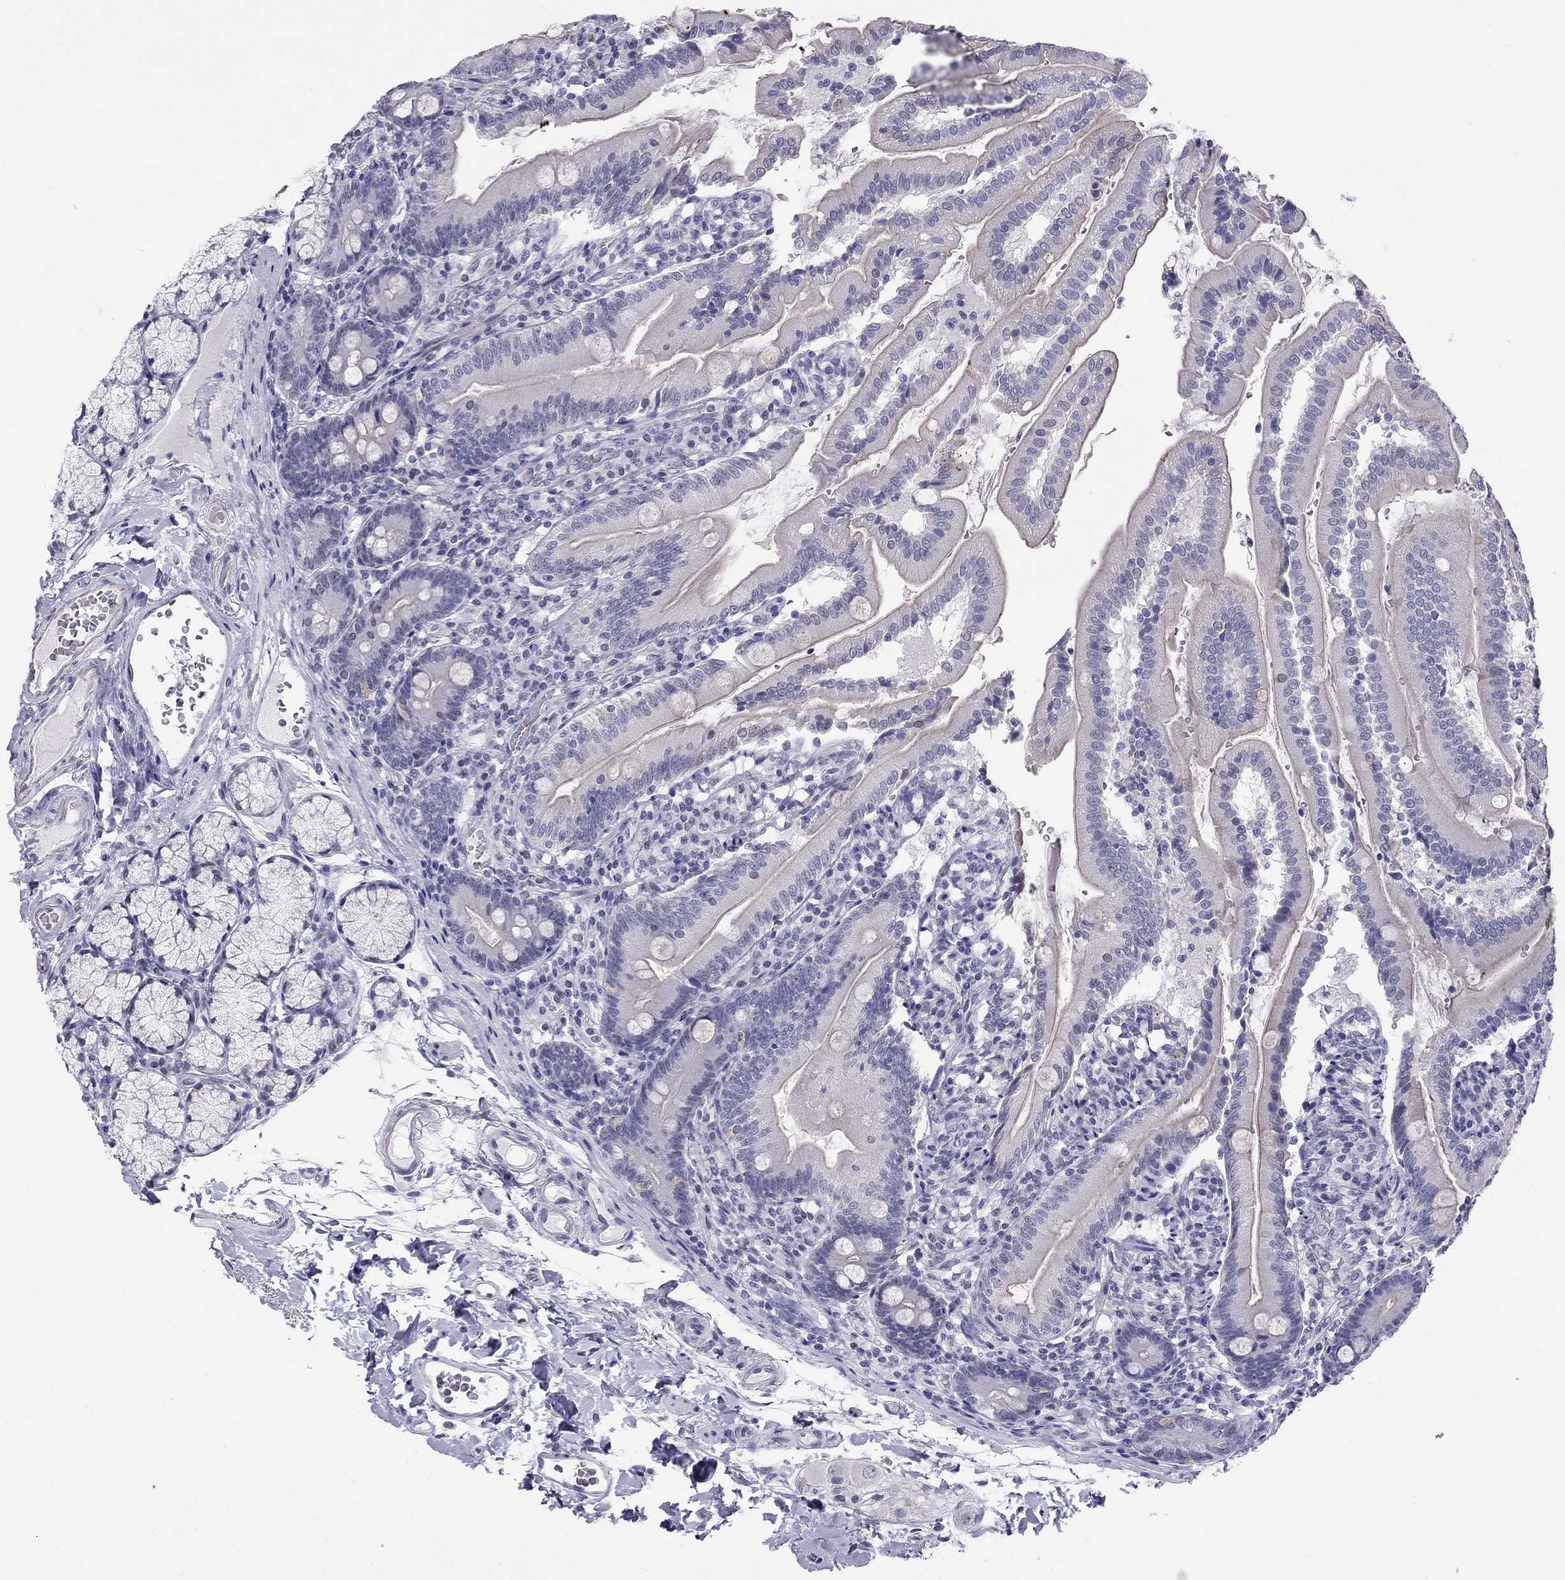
{"staining": {"intensity": "weak", "quantity": "25%-75%", "location": "cytoplasmic/membranous"}, "tissue": "duodenum", "cell_type": "Glandular cells", "image_type": "normal", "snomed": [{"axis": "morphology", "description": "Normal tissue, NOS"}, {"axis": "topography", "description": "Duodenum"}], "caption": "Protein staining demonstrates weak cytoplasmic/membranous staining in approximately 25%-75% of glandular cells in benign duodenum. The staining is performed using DAB (3,3'-diaminobenzidine) brown chromogen to label protein expression. The nuclei are counter-stained blue using hematoxylin.", "gene": "MUC15", "patient": {"sex": "female", "age": 67}}